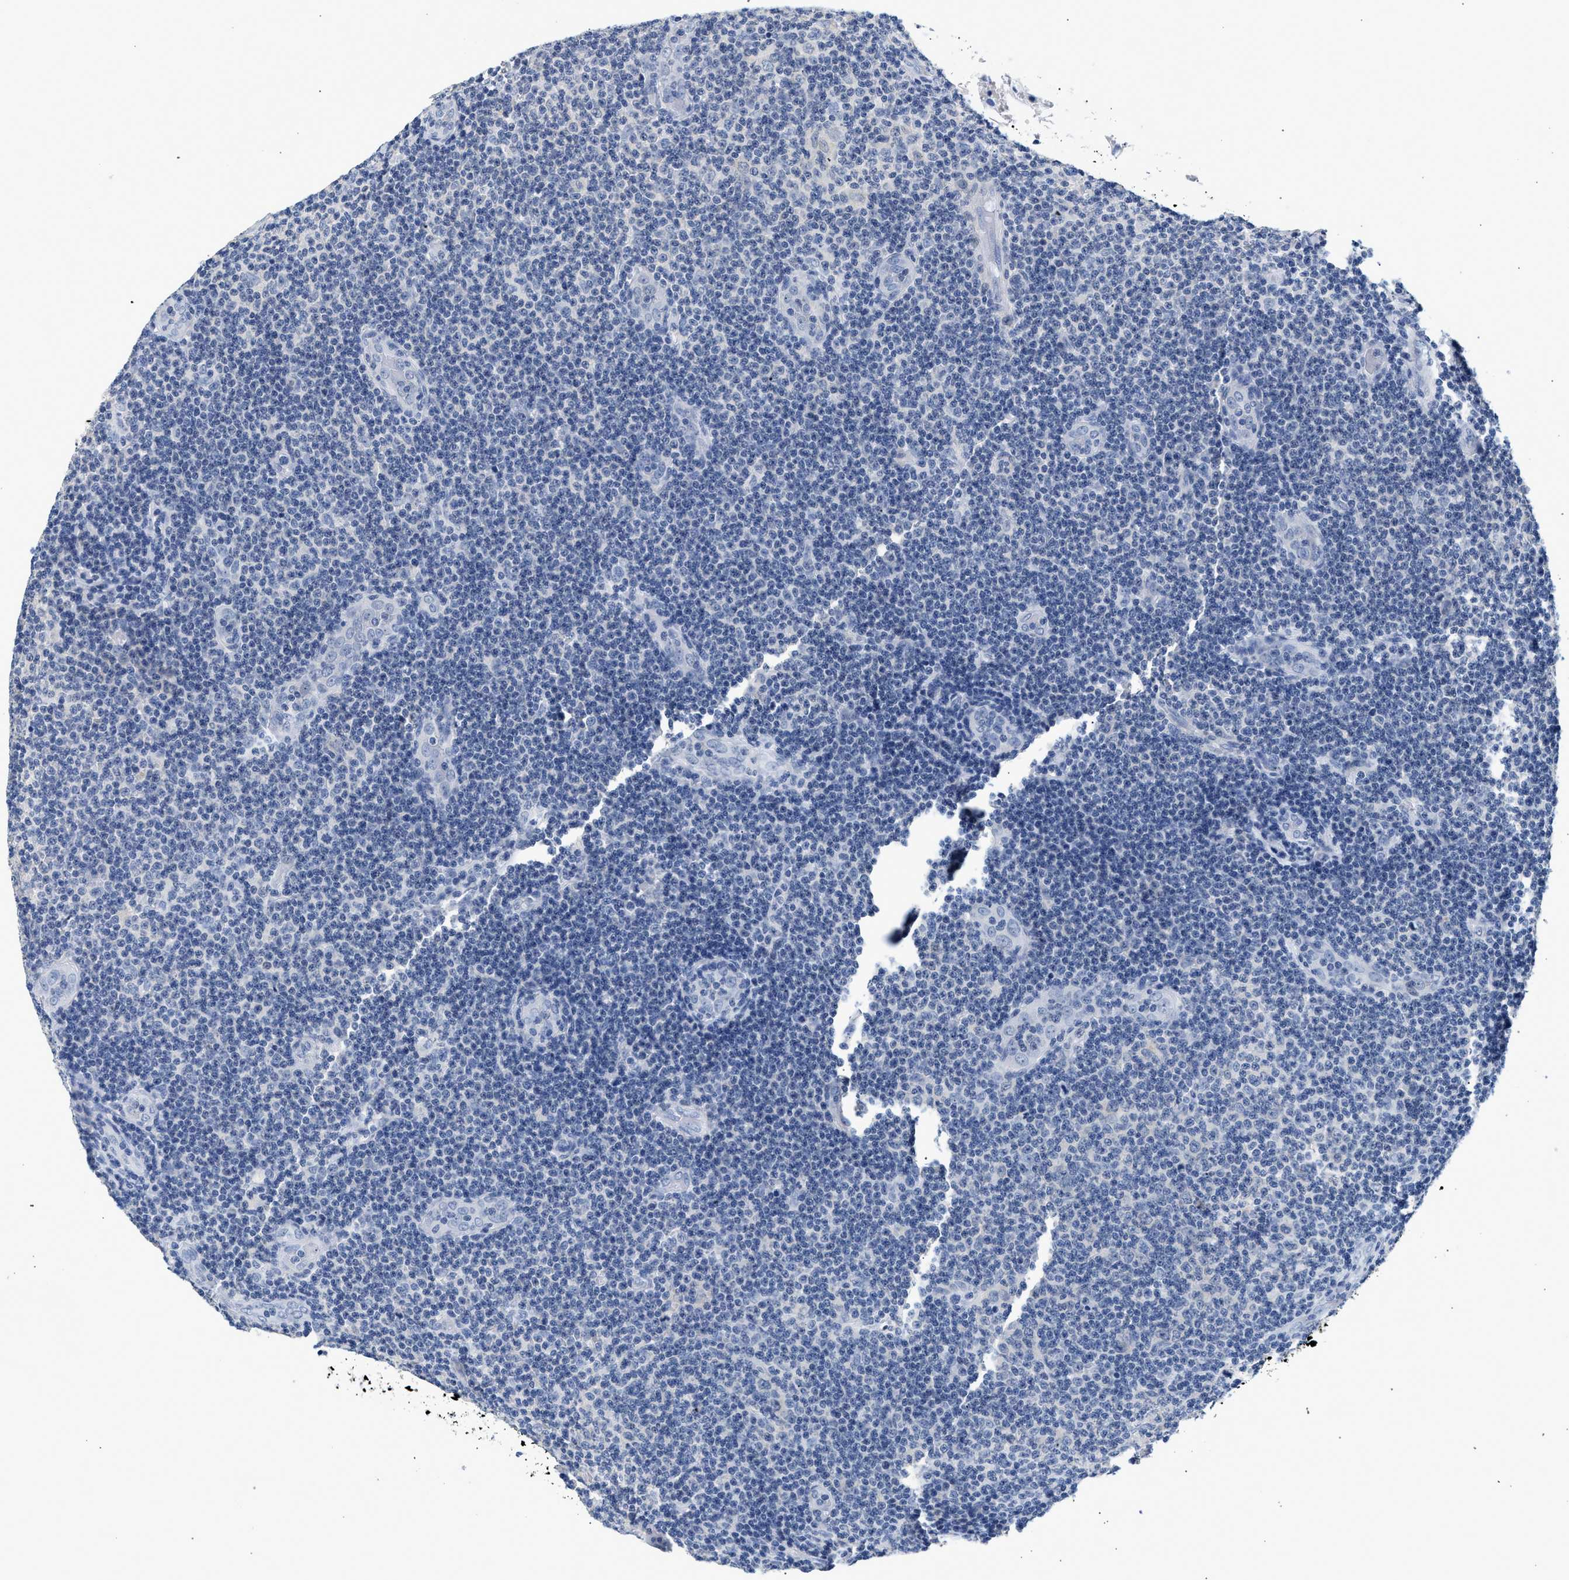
{"staining": {"intensity": "negative", "quantity": "none", "location": "none"}, "tissue": "lymphoma", "cell_type": "Tumor cells", "image_type": "cancer", "snomed": [{"axis": "morphology", "description": "Malignant lymphoma, non-Hodgkin's type, Low grade"}, {"axis": "topography", "description": "Lymph node"}], "caption": "Tumor cells show no significant staining in lymphoma. (Brightfield microscopy of DAB IHC at high magnification).", "gene": "PPM1L", "patient": {"sex": "male", "age": 83}}